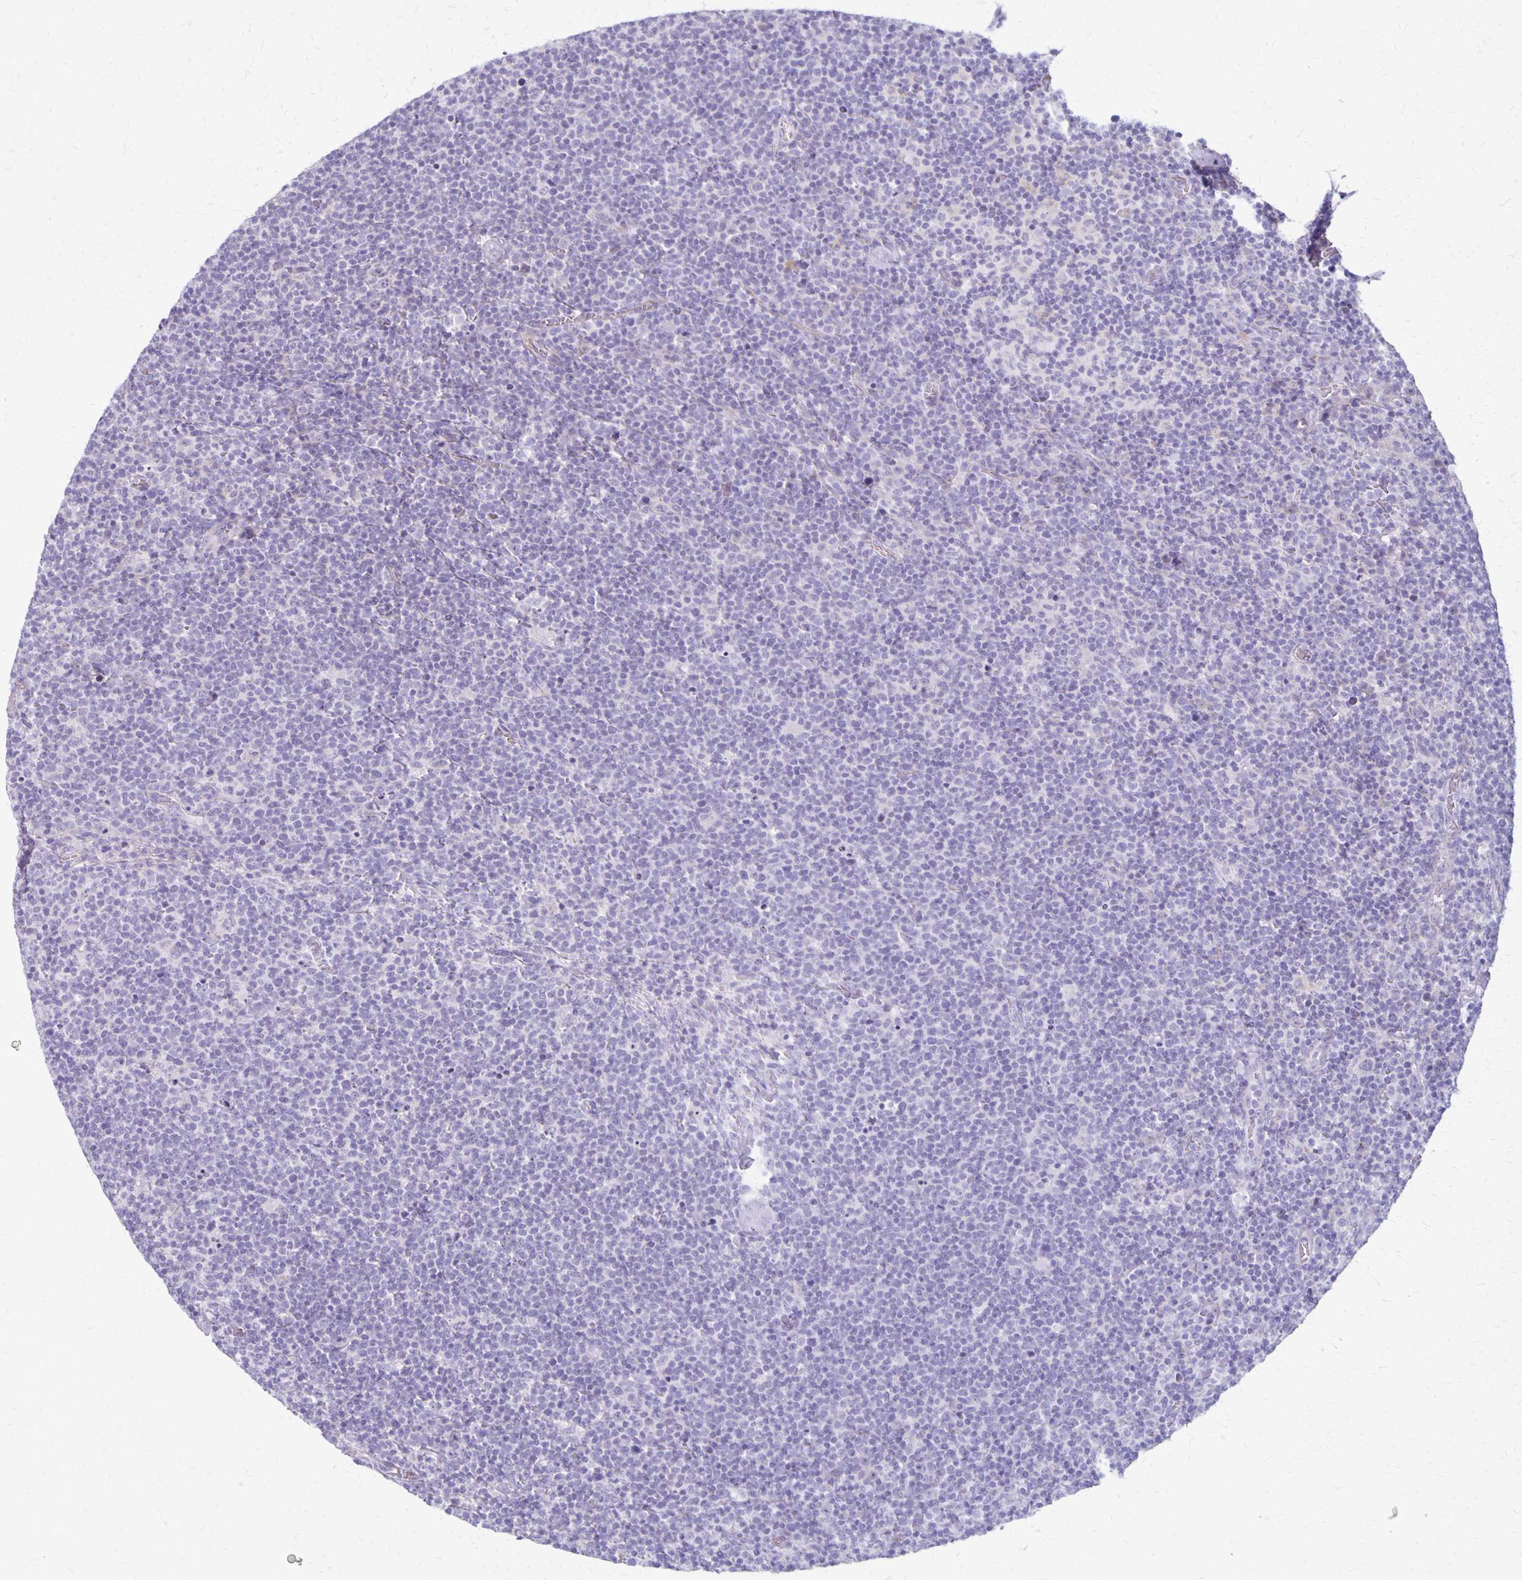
{"staining": {"intensity": "negative", "quantity": "none", "location": "none"}, "tissue": "lymphoma", "cell_type": "Tumor cells", "image_type": "cancer", "snomed": [{"axis": "morphology", "description": "Malignant lymphoma, non-Hodgkin's type, High grade"}, {"axis": "topography", "description": "Lymph node"}], "caption": "Tumor cells show no significant protein expression in high-grade malignant lymphoma, non-Hodgkin's type. The staining is performed using DAB brown chromogen with nuclei counter-stained in using hematoxylin.", "gene": "HOMER1", "patient": {"sex": "male", "age": 61}}